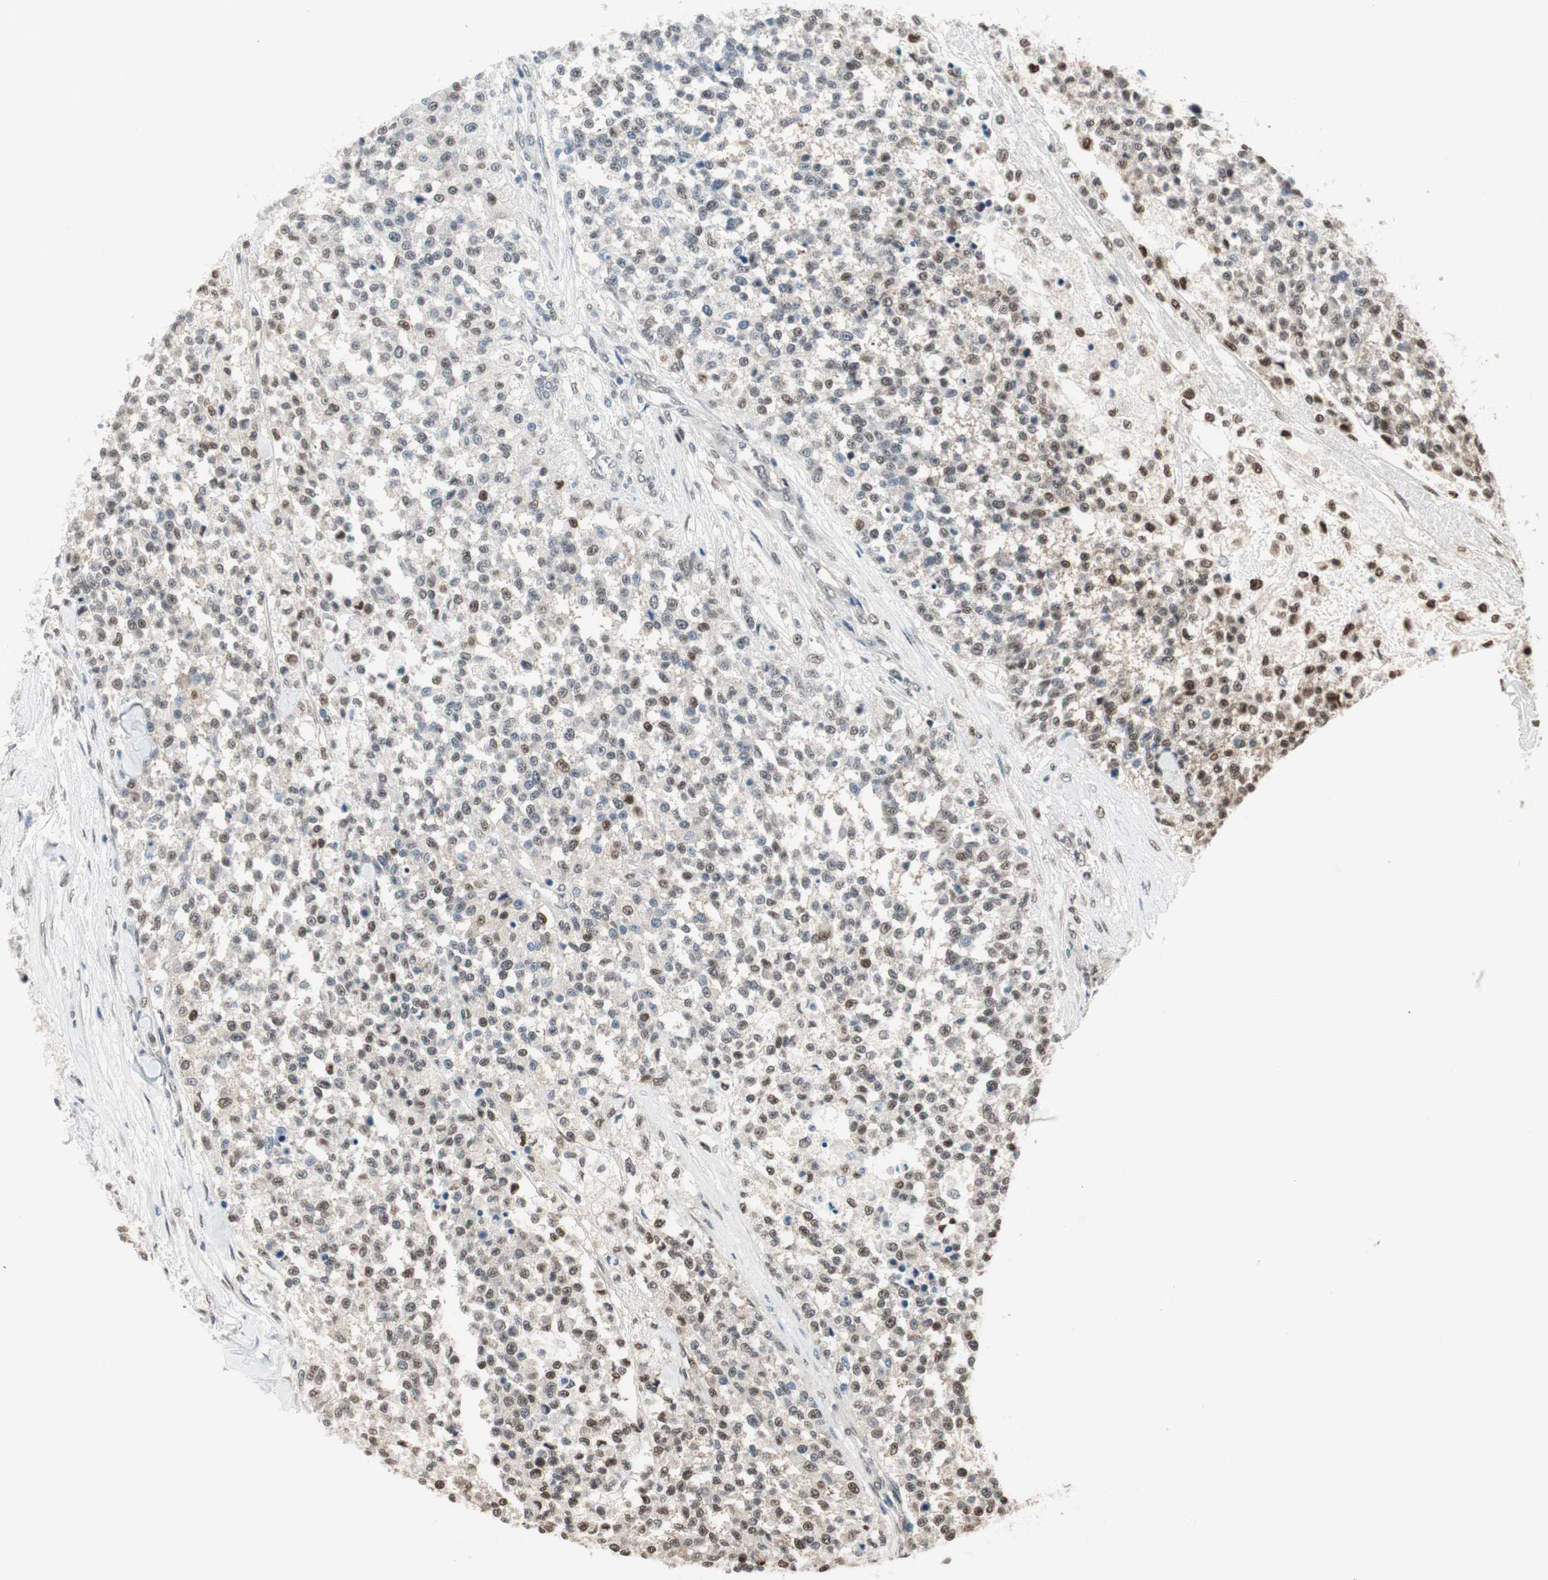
{"staining": {"intensity": "moderate", "quantity": "25%-75%", "location": "nuclear"}, "tissue": "testis cancer", "cell_type": "Tumor cells", "image_type": "cancer", "snomed": [{"axis": "morphology", "description": "Seminoma, NOS"}, {"axis": "topography", "description": "Testis"}], "caption": "Protein analysis of seminoma (testis) tissue demonstrates moderate nuclear positivity in approximately 25%-75% of tumor cells.", "gene": "LONP2", "patient": {"sex": "male", "age": 59}}